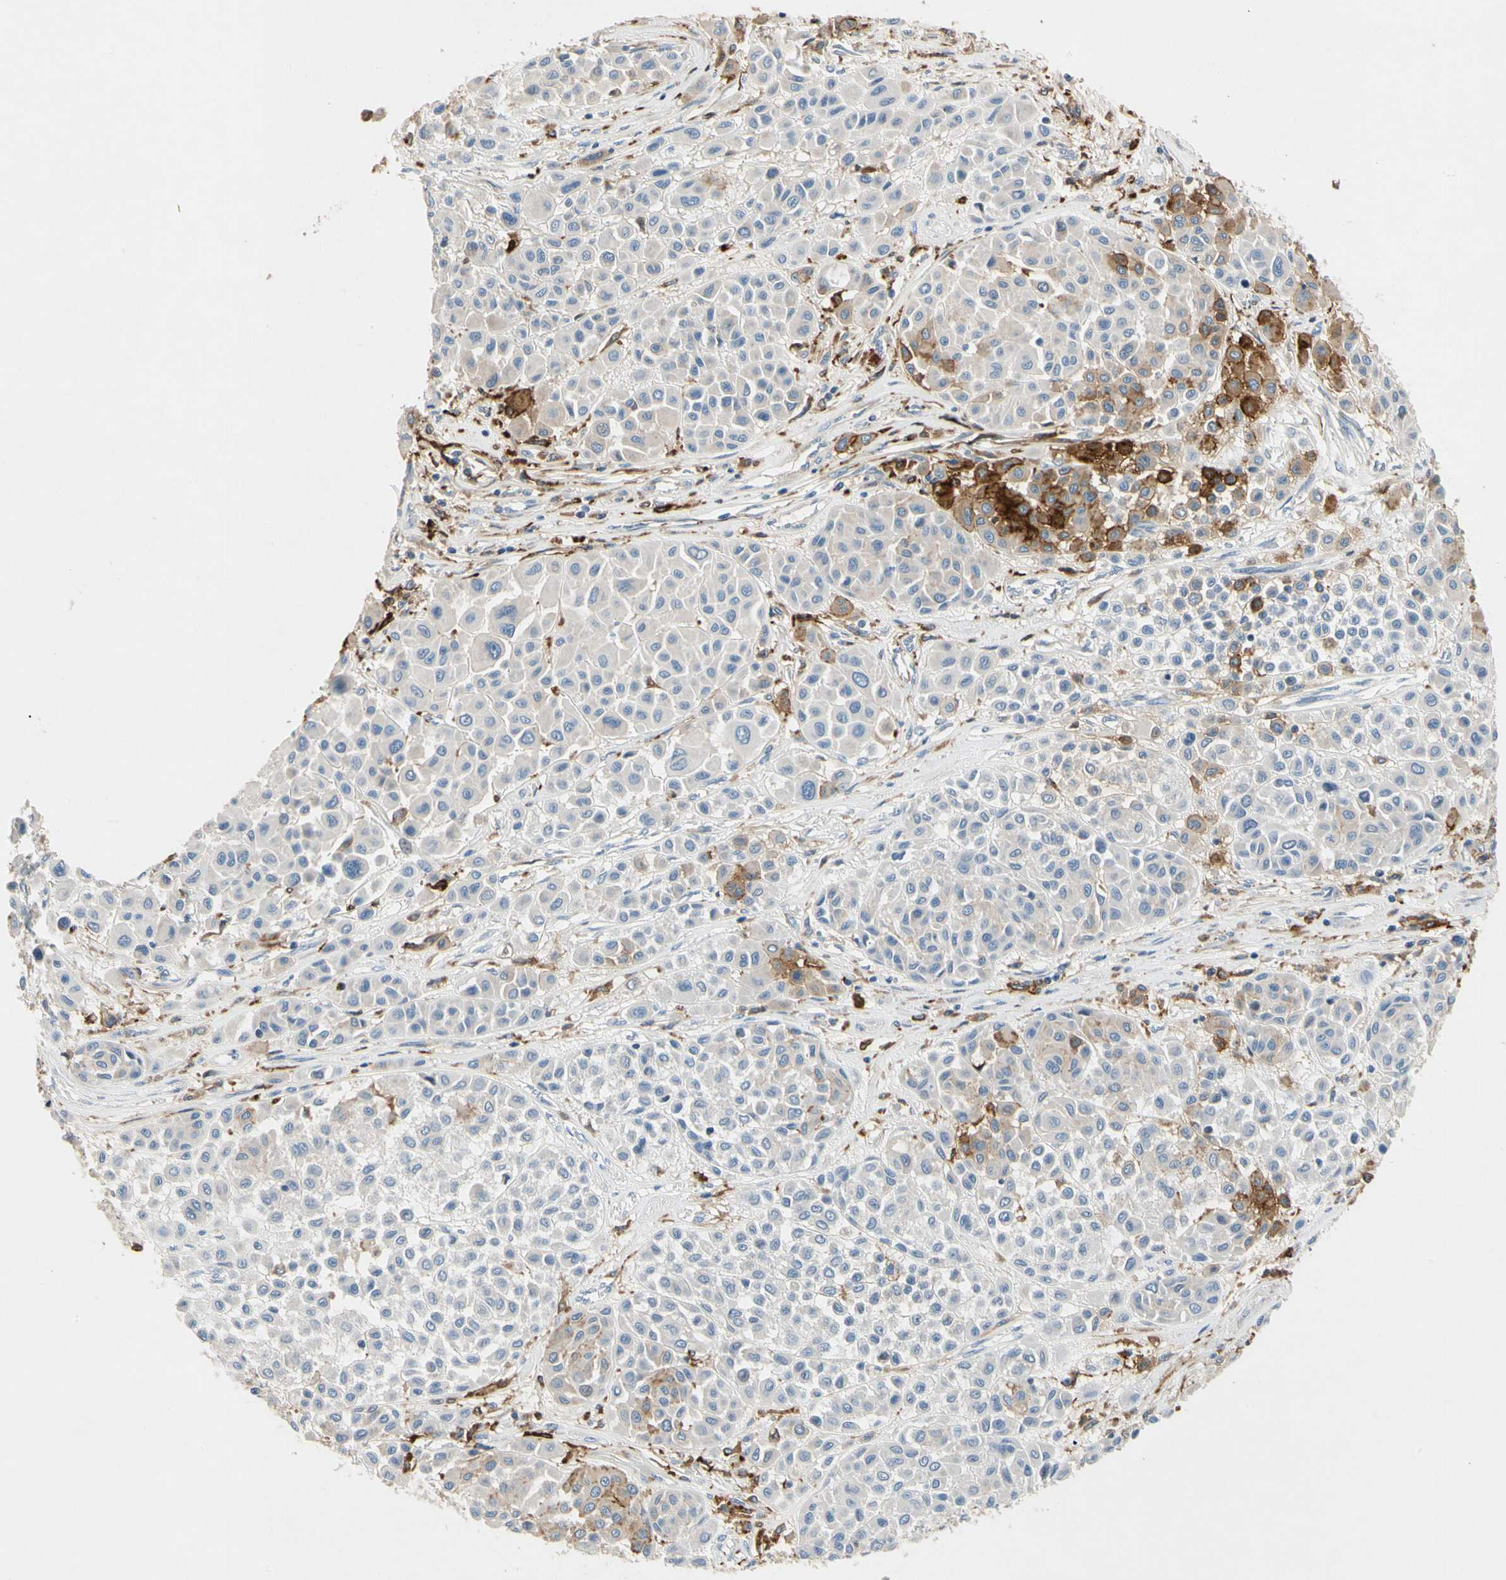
{"staining": {"intensity": "moderate", "quantity": "<25%", "location": "cytoplasmic/membranous"}, "tissue": "melanoma", "cell_type": "Tumor cells", "image_type": "cancer", "snomed": [{"axis": "morphology", "description": "Malignant melanoma, Metastatic site"}, {"axis": "topography", "description": "Soft tissue"}], "caption": "The histopathology image reveals immunohistochemical staining of melanoma. There is moderate cytoplasmic/membranous staining is appreciated in about <25% of tumor cells.", "gene": "GAS6", "patient": {"sex": "male", "age": 41}}